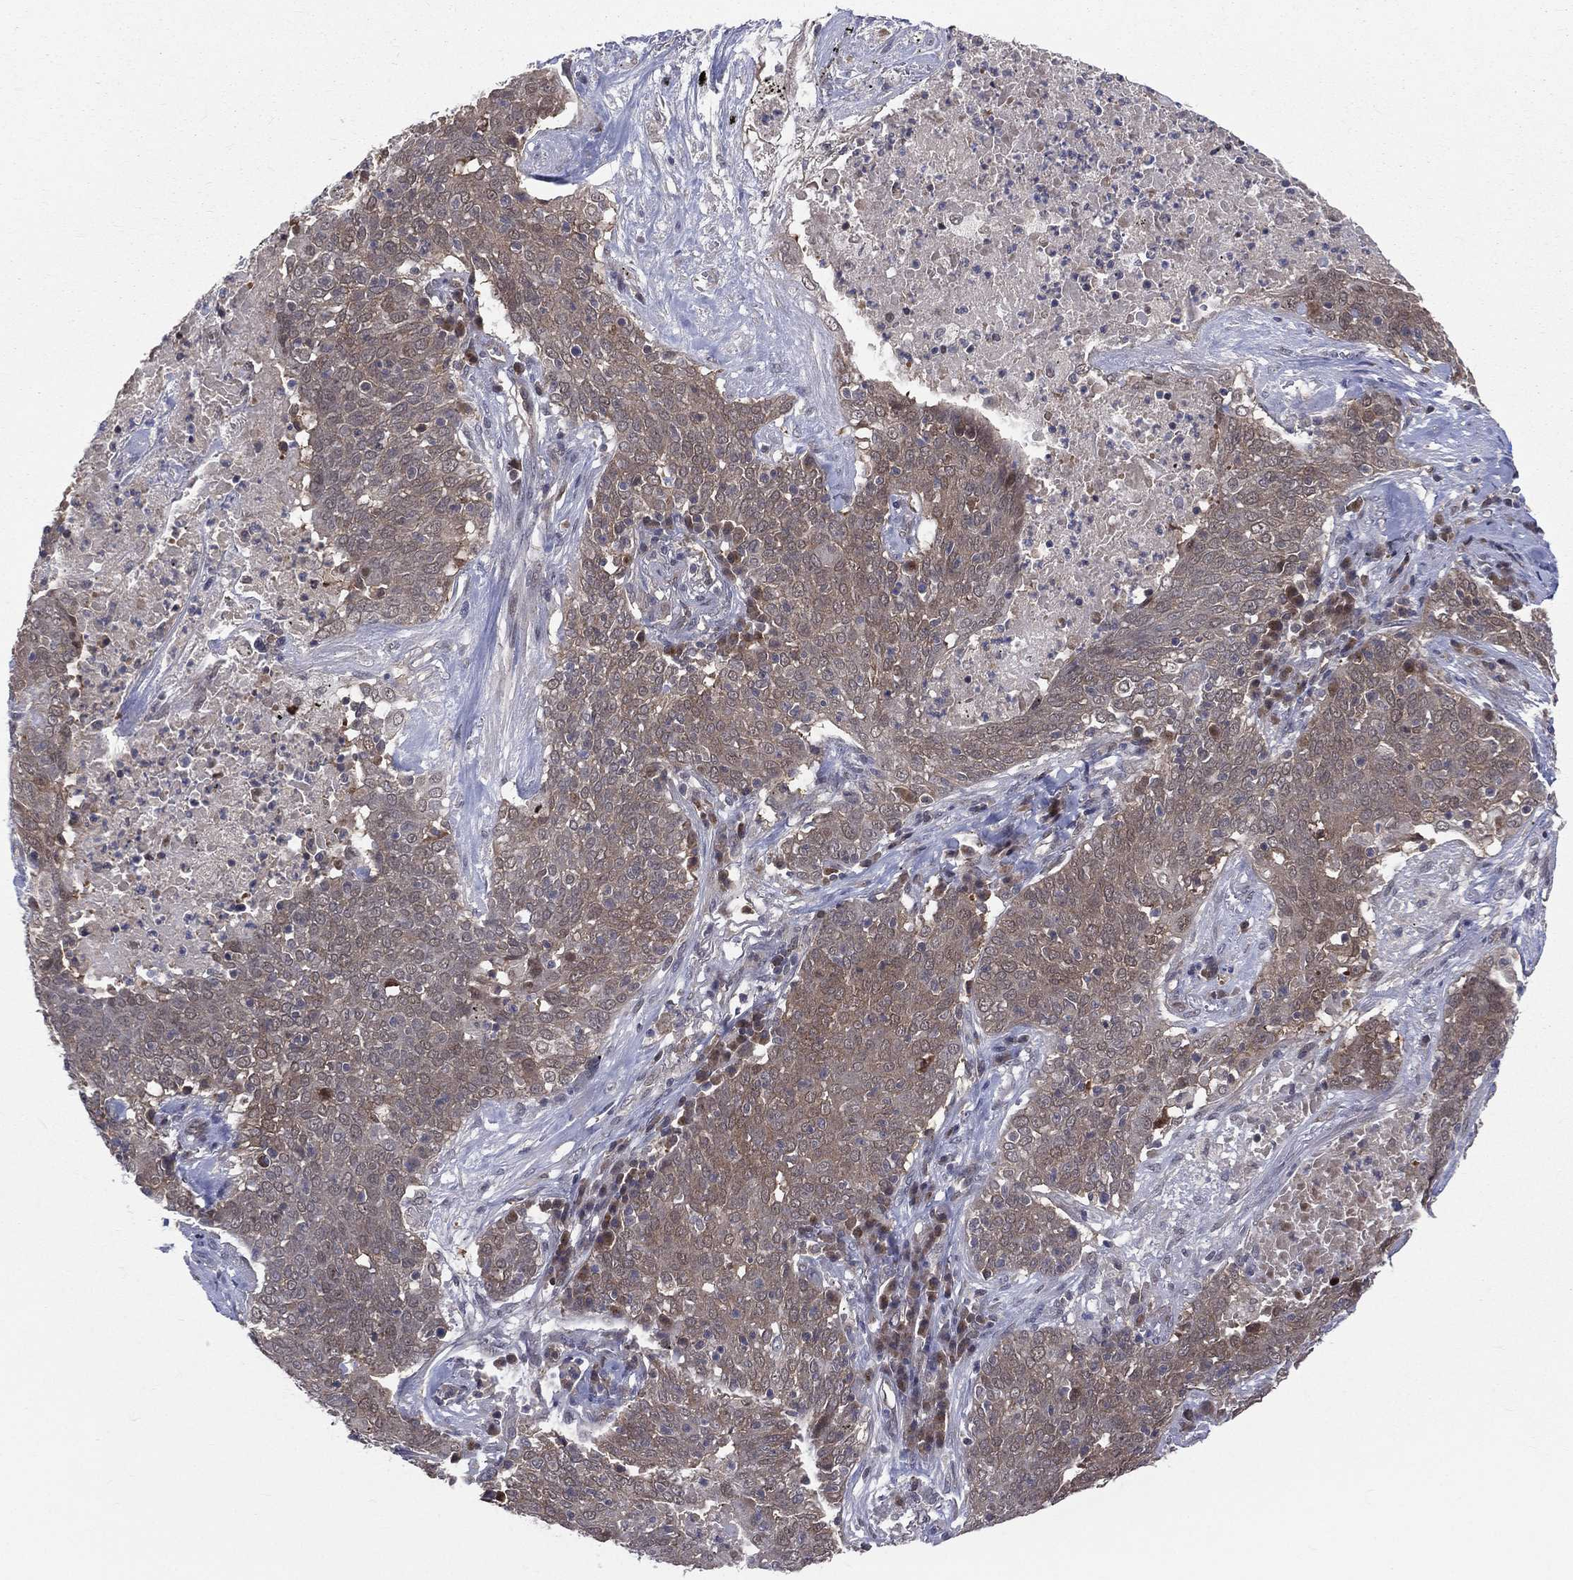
{"staining": {"intensity": "weak", "quantity": "25%-75%", "location": "cytoplasmic/membranous"}, "tissue": "lung cancer", "cell_type": "Tumor cells", "image_type": "cancer", "snomed": [{"axis": "morphology", "description": "Squamous cell carcinoma, NOS"}, {"axis": "topography", "description": "Lung"}], "caption": "Lung squamous cell carcinoma was stained to show a protein in brown. There is low levels of weak cytoplasmic/membranous positivity in about 25%-75% of tumor cells.", "gene": "DLG4", "patient": {"sex": "male", "age": 82}}